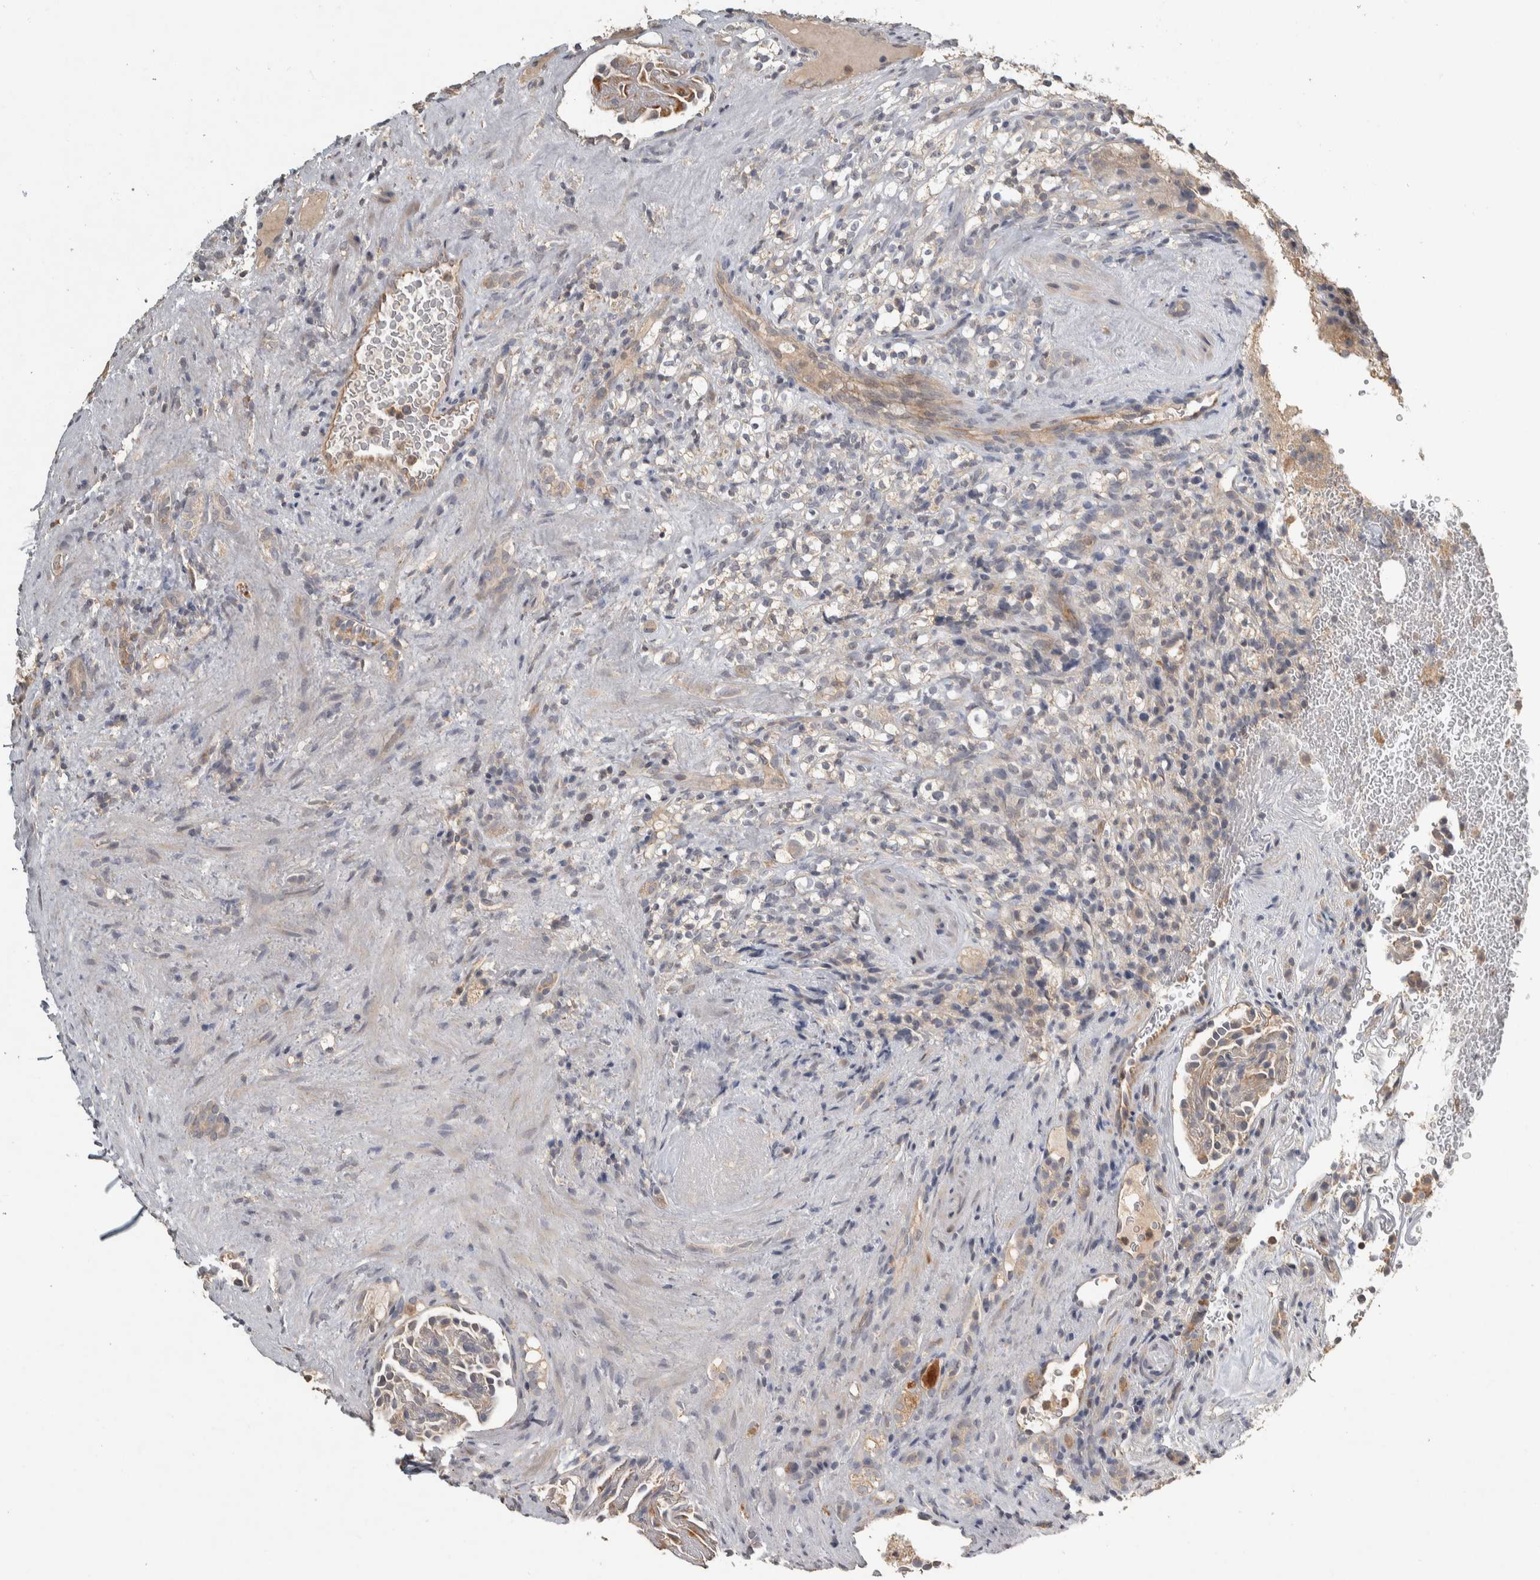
{"staining": {"intensity": "negative", "quantity": "none", "location": "none"}, "tissue": "renal cancer", "cell_type": "Tumor cells", "image_type": "cancer", "snomed": [{"axis": "morphology", "description": "Normal tissue, NOS"}, {"axis": "morphology", "description": "Adenocarcinoma, NOS"}, {"axis": "topography", "description": "Kidney"}], "caption": "Immunohistochemical staining of renal adenocarcinoma shows no significant expression in tumor cells.", "gene": "EIF3H", "patient": {"sex": "female", "age": 72}}